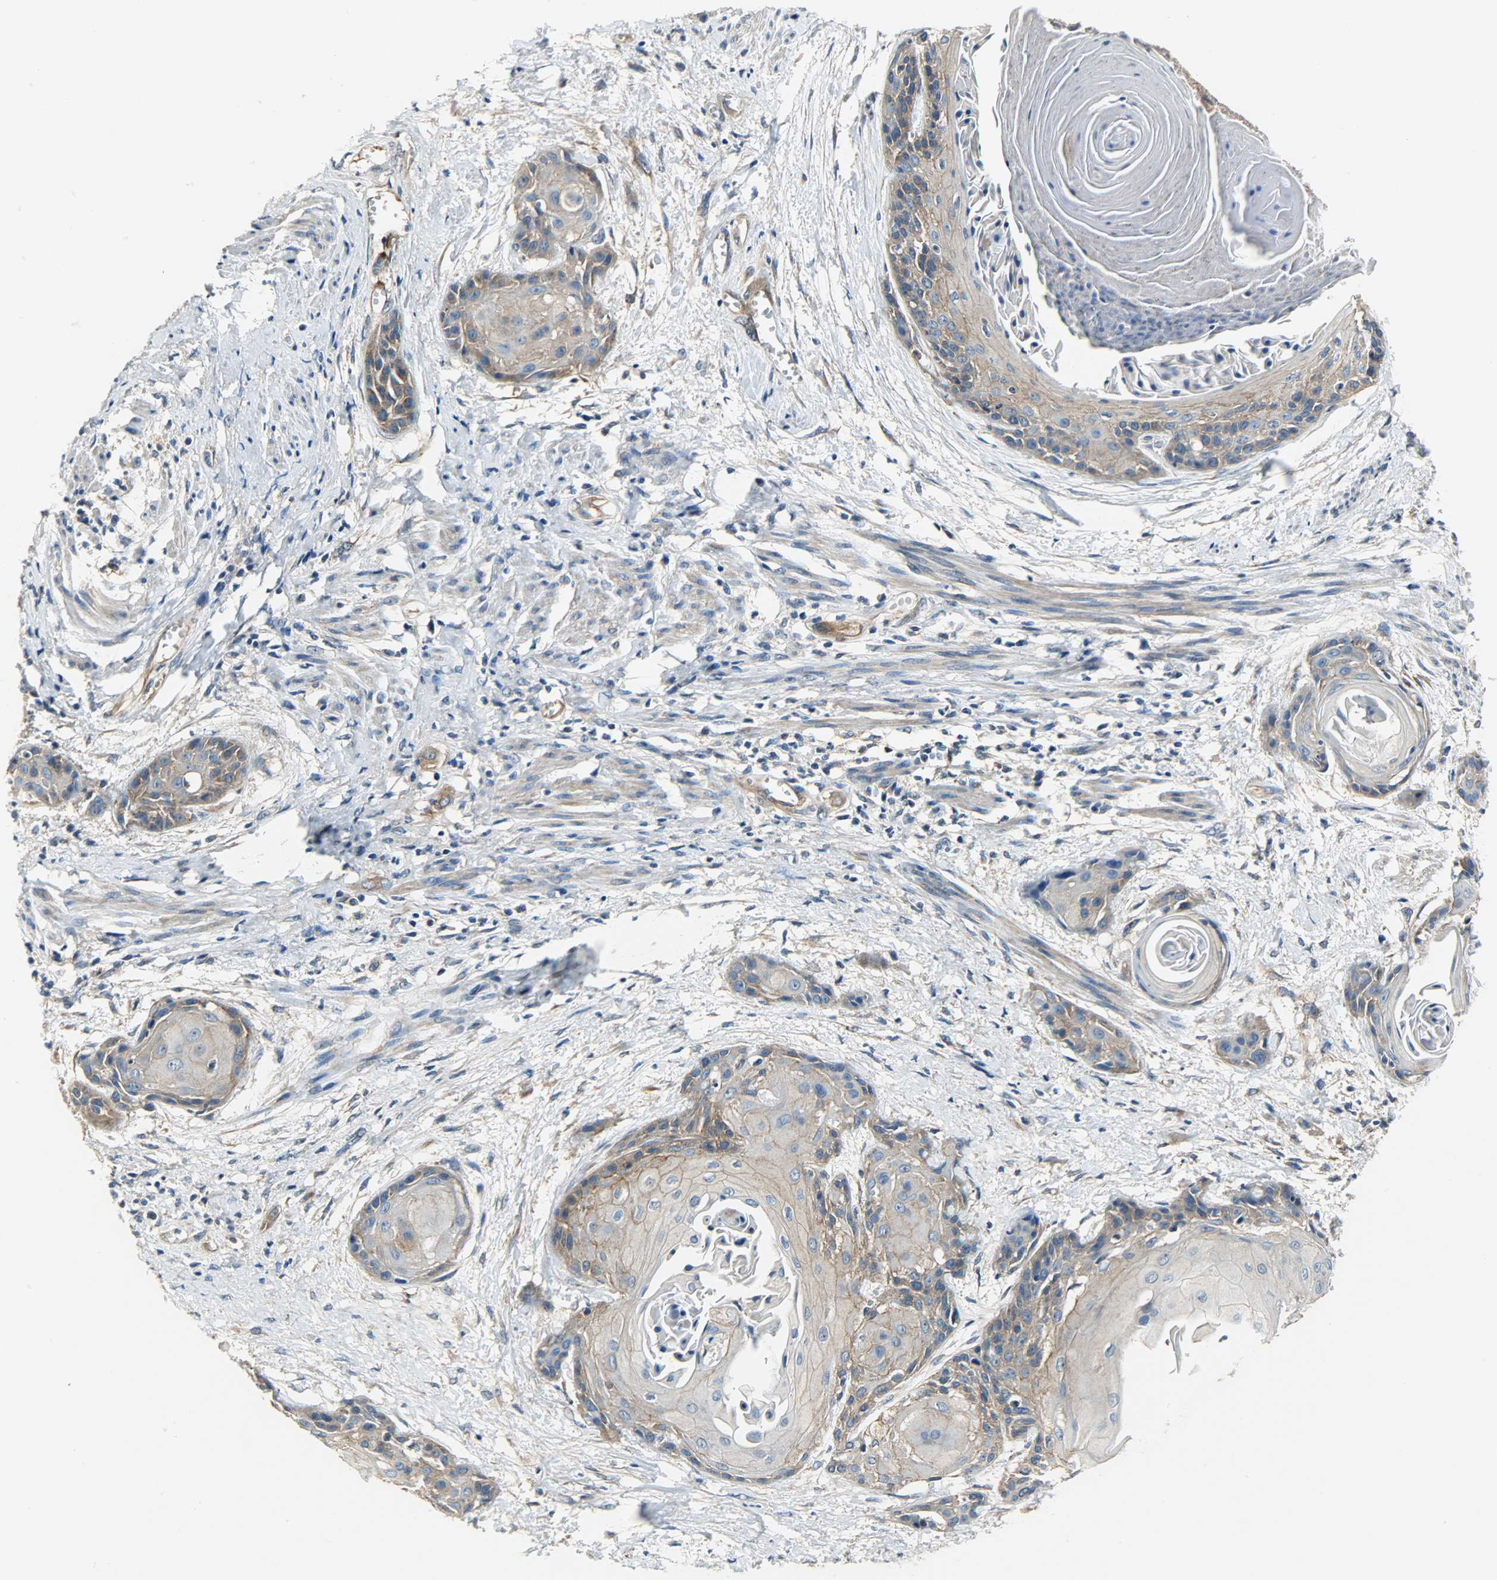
{"staining": {"intensity": "moderate", "quantity": ">75%", "location": "cytoplasmic/membranous"}, "tissue": "cervical cancer", "cell_type": "Tumor cells", "image_type": "cancer", "snomed": [{"axis": "morphology", "description": "Squamous cell carcinoma, NOS"}, {"axis": "topography", "description": "Cervix"}], "caption": "A histopathology image showing moderate cytoplasmic/membranous expression in approximately >75% of tumor cells in squamous cell carcinoma (cervical), as visualized by brown immunohistochemical staining.", "gene": "KIAA1217", "patient": {"sex": "female", "age": 57}}